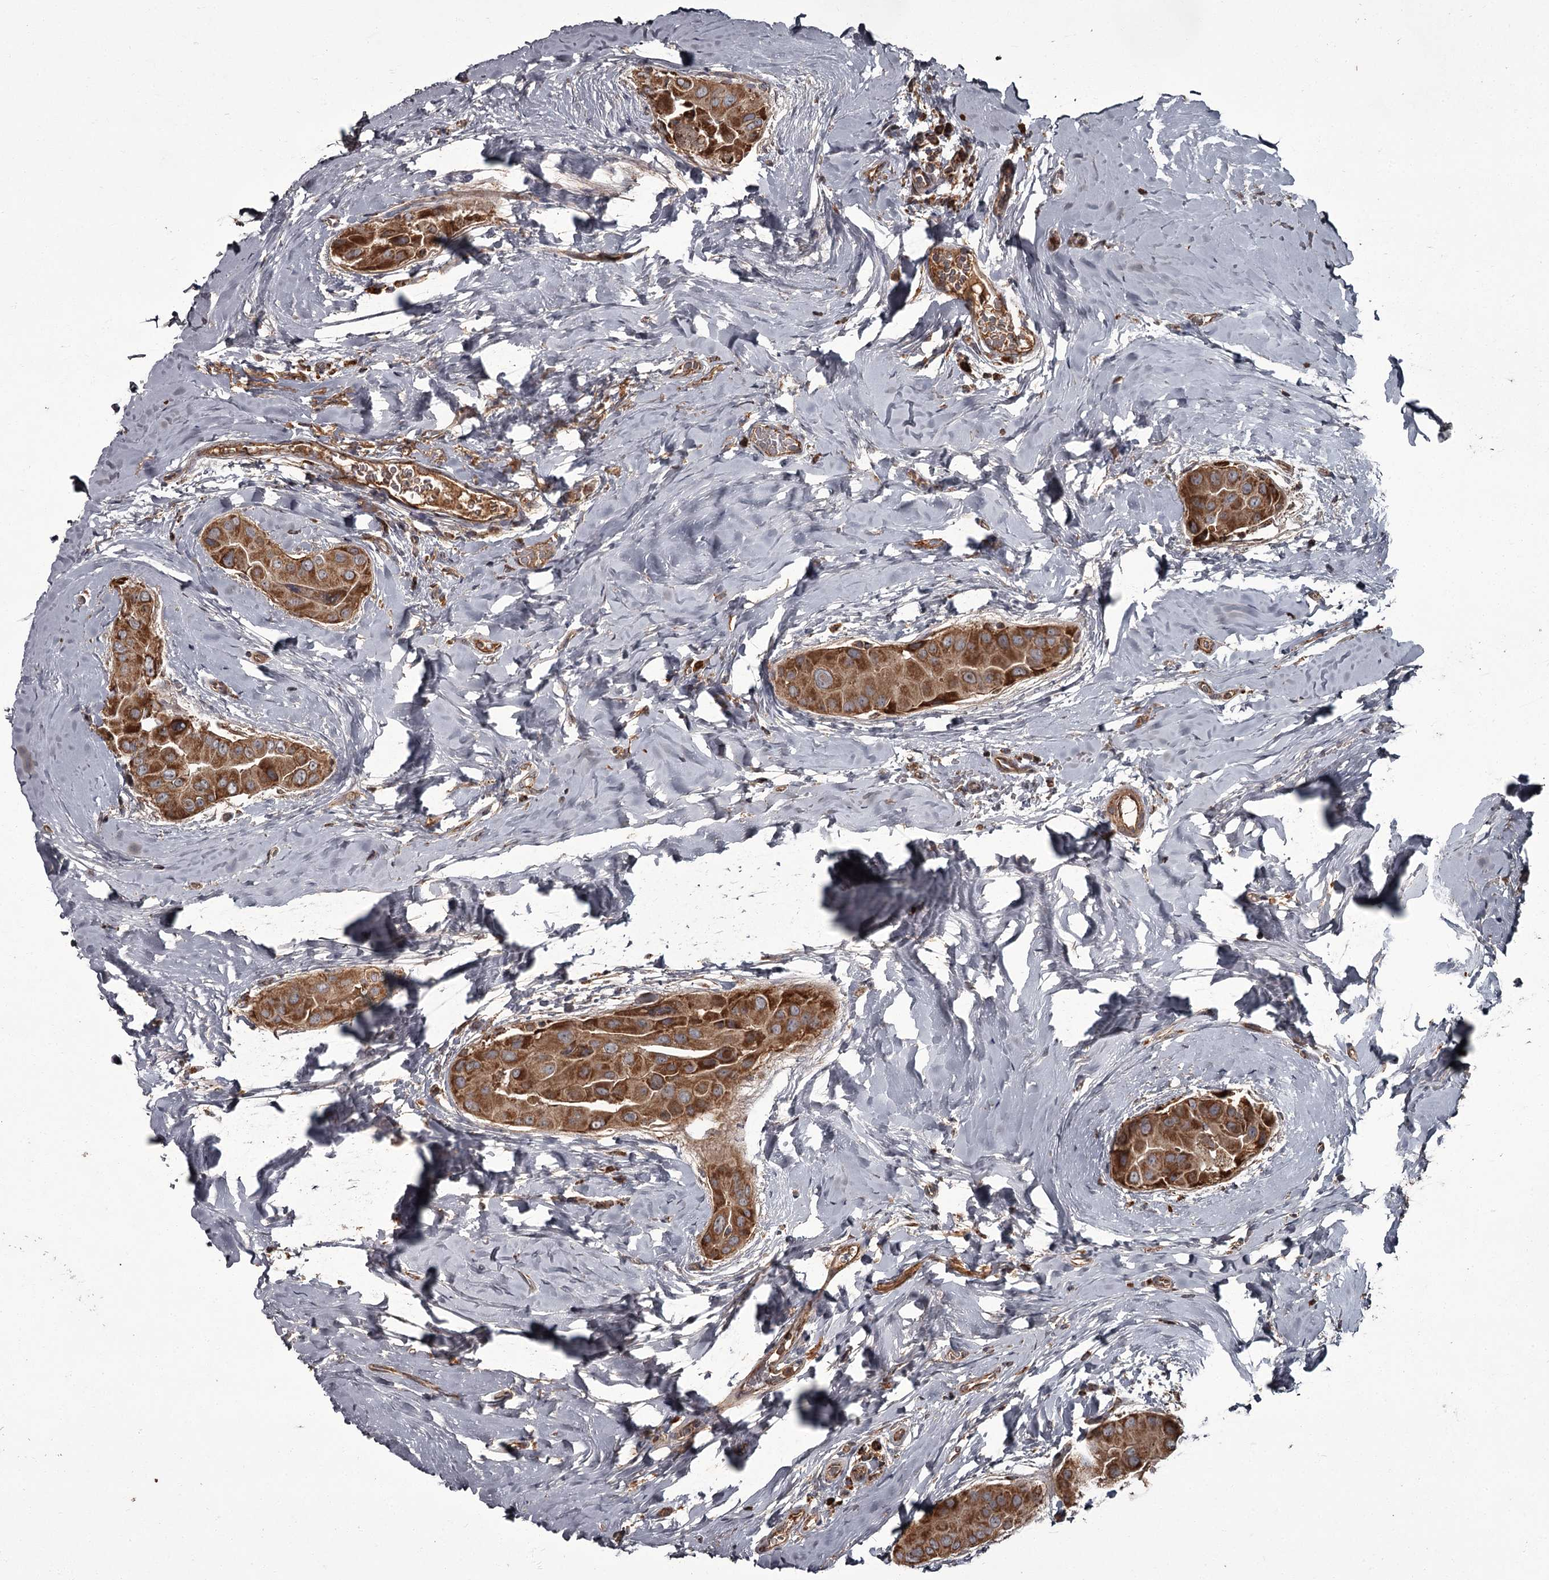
{"staining": {"intensity": "strong", "quantity": ">75%", "location": "cytoplasmic/membranous"}, "tissue": "thyroid cancer", "cell_type": "Tumor cells", "image_type": "cancer", "snomed": [{"axis": "morphology", "description": "Papillary adenocarcinoma, NOS"}, {"axis": "topography", "description": "Thyroid gland"}], "caption": "An IHC micrograph of neoplastic tissue is shown. Protein staining in brown labels strong cytoplasmic/membranous positivity in papillary adenocarcinoma (thyroid) within tumor cells.", "gene": "THAP9", "patient": {"sex": "male", "age": 33}}